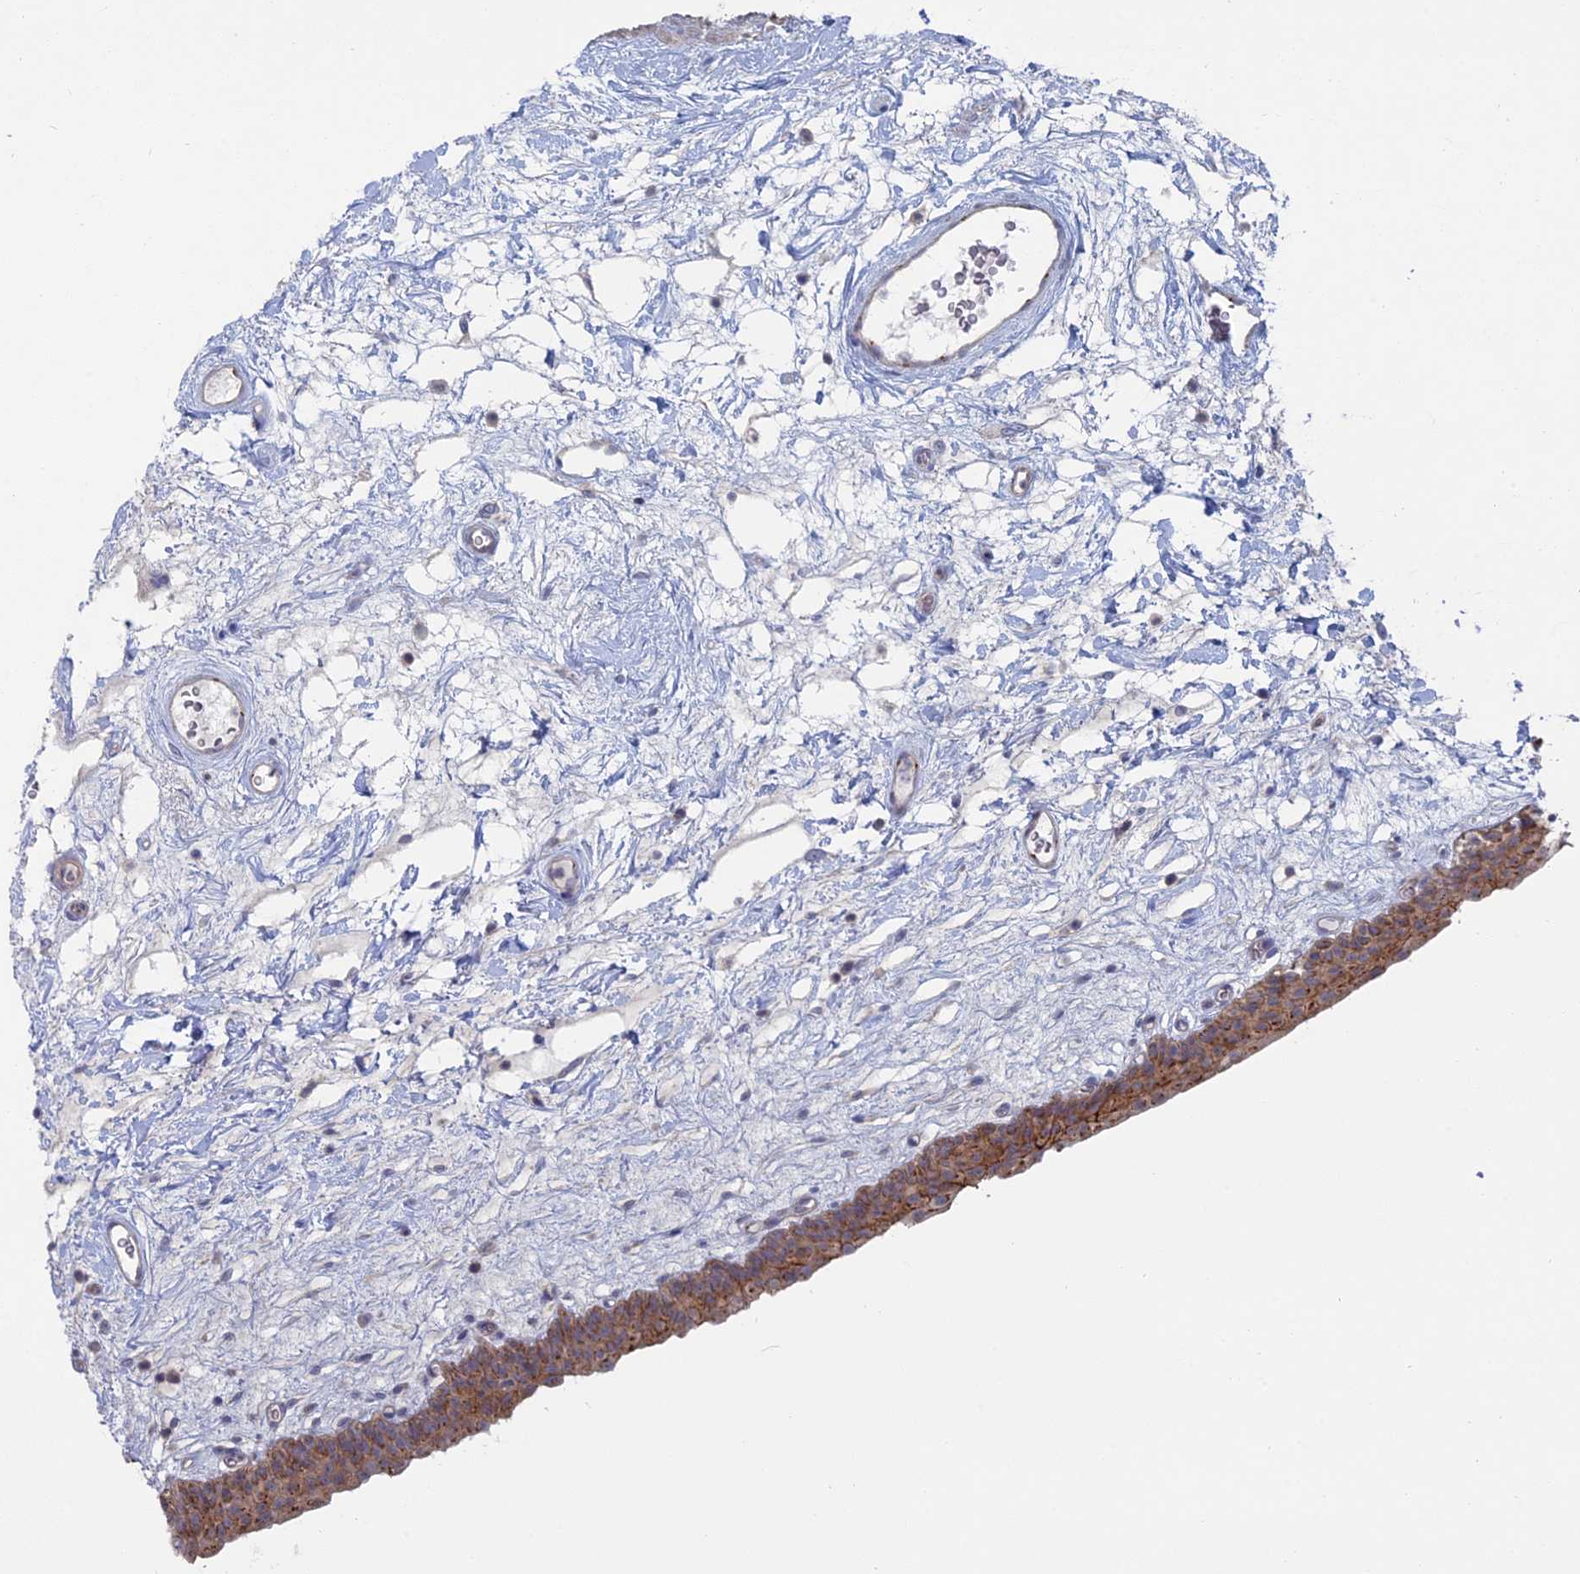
{"staining": {"intensity": "moderate", "quantity": ">75%", "location": "cytoplasmic/membranous"}, "tissue": "urinary bladder", "cell_type": "Urothelial cells", "image_type": "normal", "snomed": [{"axis": "morphology", "description": "Normal tissue, NOS"}, {"axis": "topography", "description": "Urinary bladder"}], "caption": "A brown stain highlights moderate cytoplasmic/membranous positivity of a protein in urothelial cells of benign urinary bladder. (brown staining indicates protein expression, while blue staining denotes nuclei).", "gene": "TBC1D30", "patient": {"sex": "male", "age": 83}}